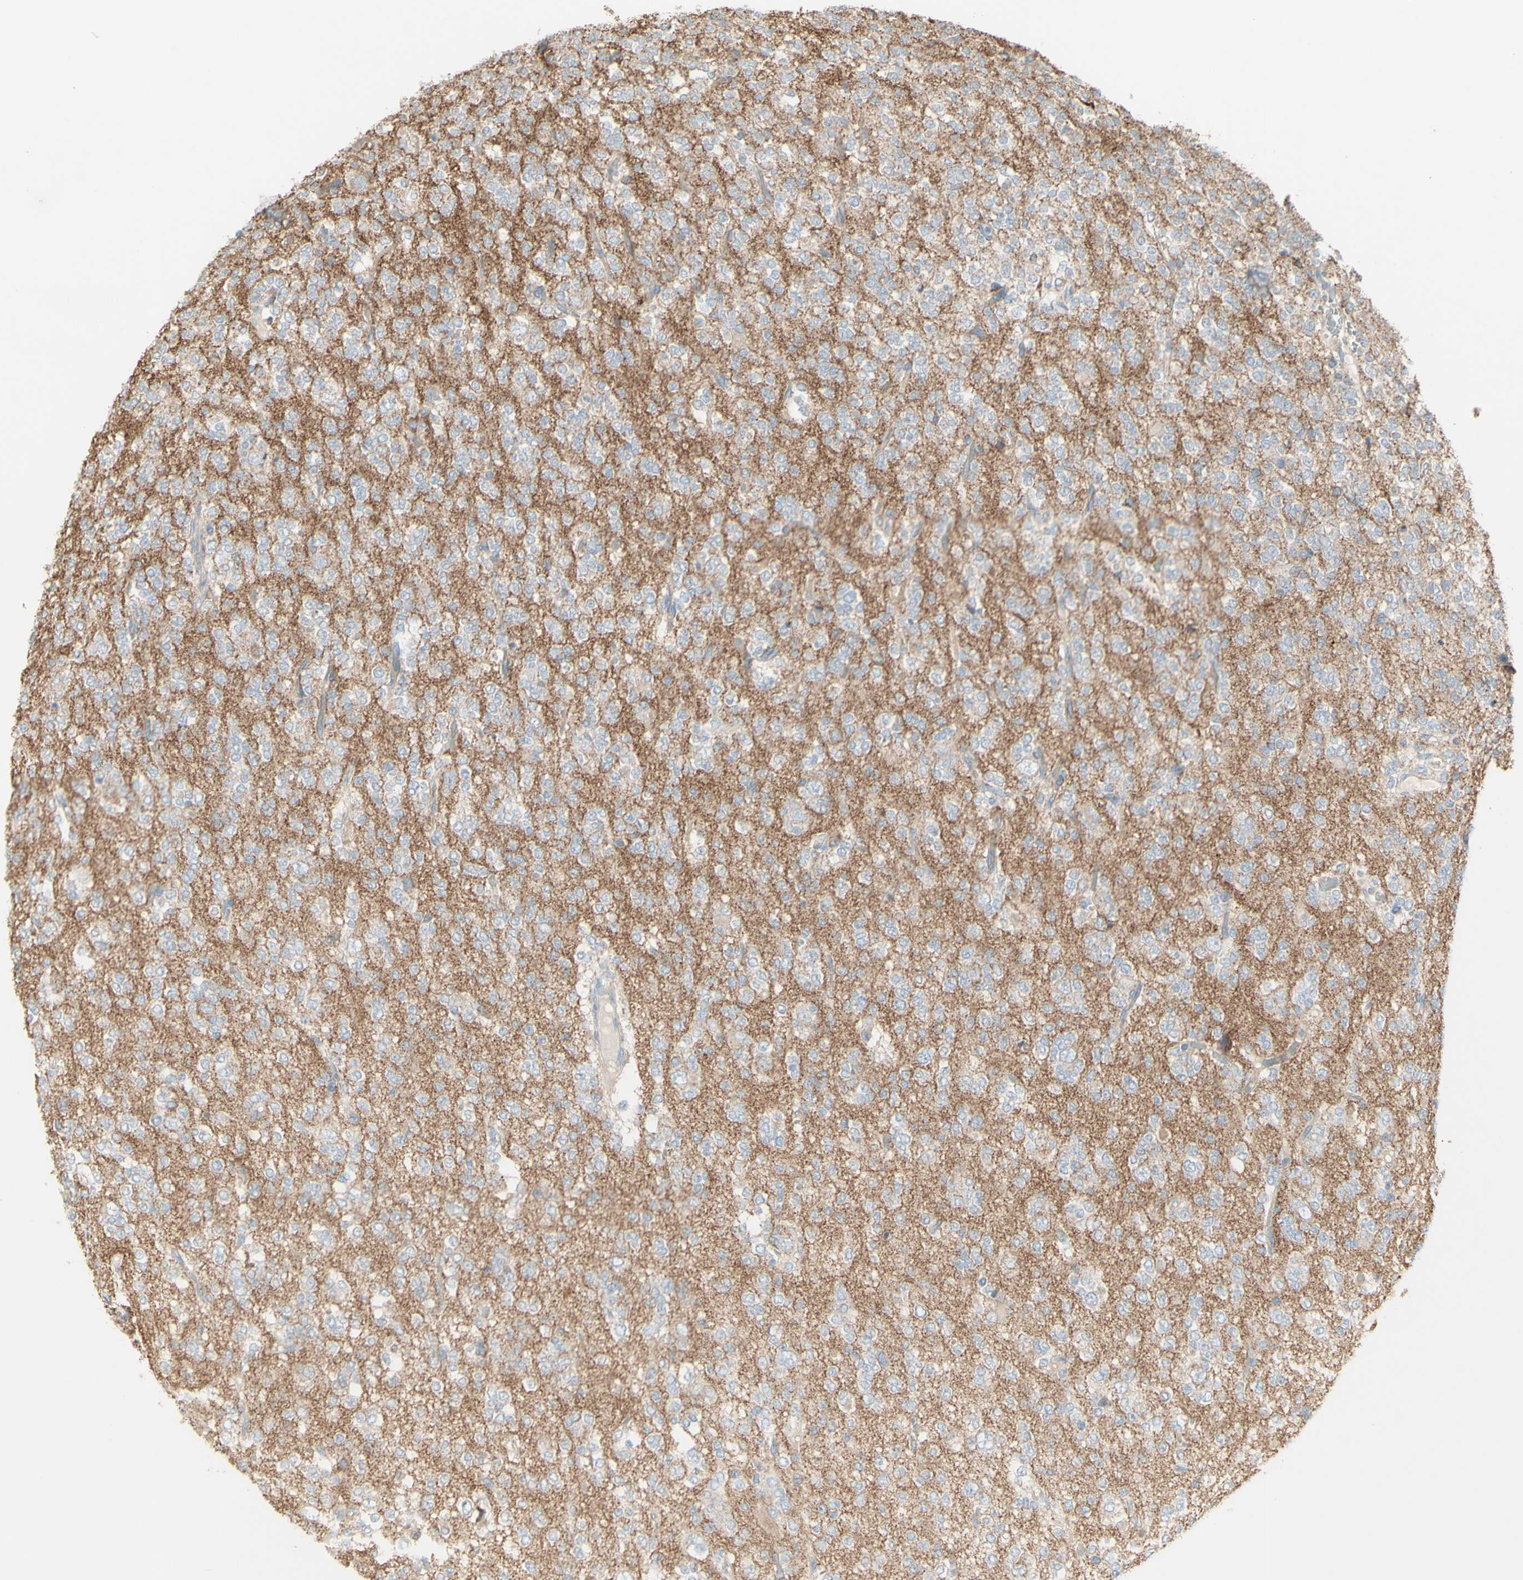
{"staining": {"intensity": "weak", "quantity": "<25%", "location": "cytoplasmic/membranous"}, "tissue": "glioma", "cell_type": "Tumor cells", "image_type": "cancer", "snomed": [{"axis": "morphology", "description": "Glioma, malignant, Low grade"}, {"axis": "topography", "description": "Brain"}], "caption": "Human malignant glioma (low-grade) stained for a protein using IHC reveals no staining in tumor cells.", "gene": "CNTNAP1", "patient": {"sex": "male", "age": 38}}